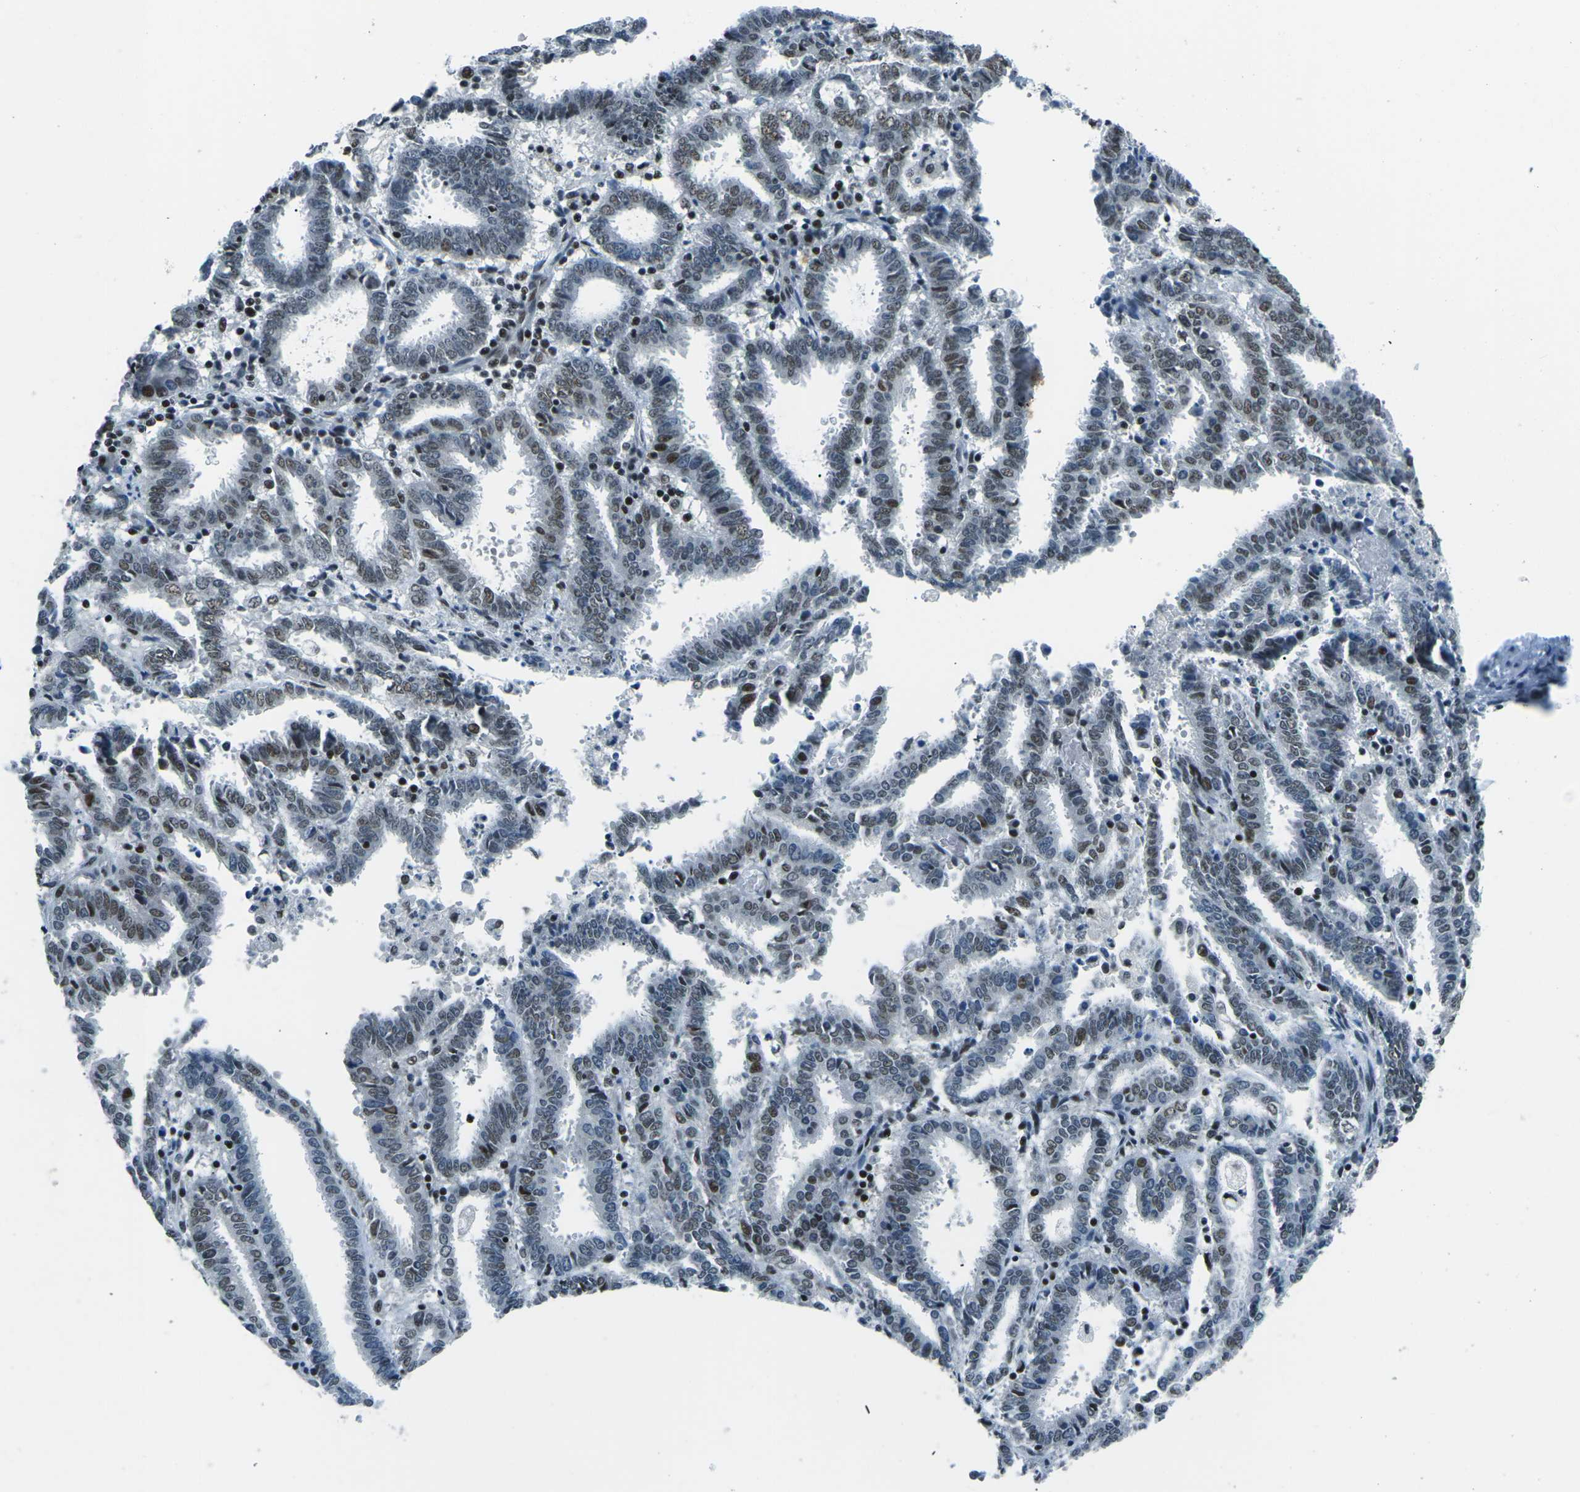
{"staining": {"intensity": "weak", "quantity": "<25%", "location": "nuclear"}, "tissue": "endometrial cancer", "cell_type": "Tumor cells", "image_type": "cancer", "snomed": [{"axis": "morphology", "description": "Adenocarcinoma, NOS"}, {"axis": "topography", "description": "Uterus"}], "caption": "There is no significant expression in tumor cells of endometrial cancer.", "gene": "RBL2", "patient": {"sex": "female", "age": 83}}